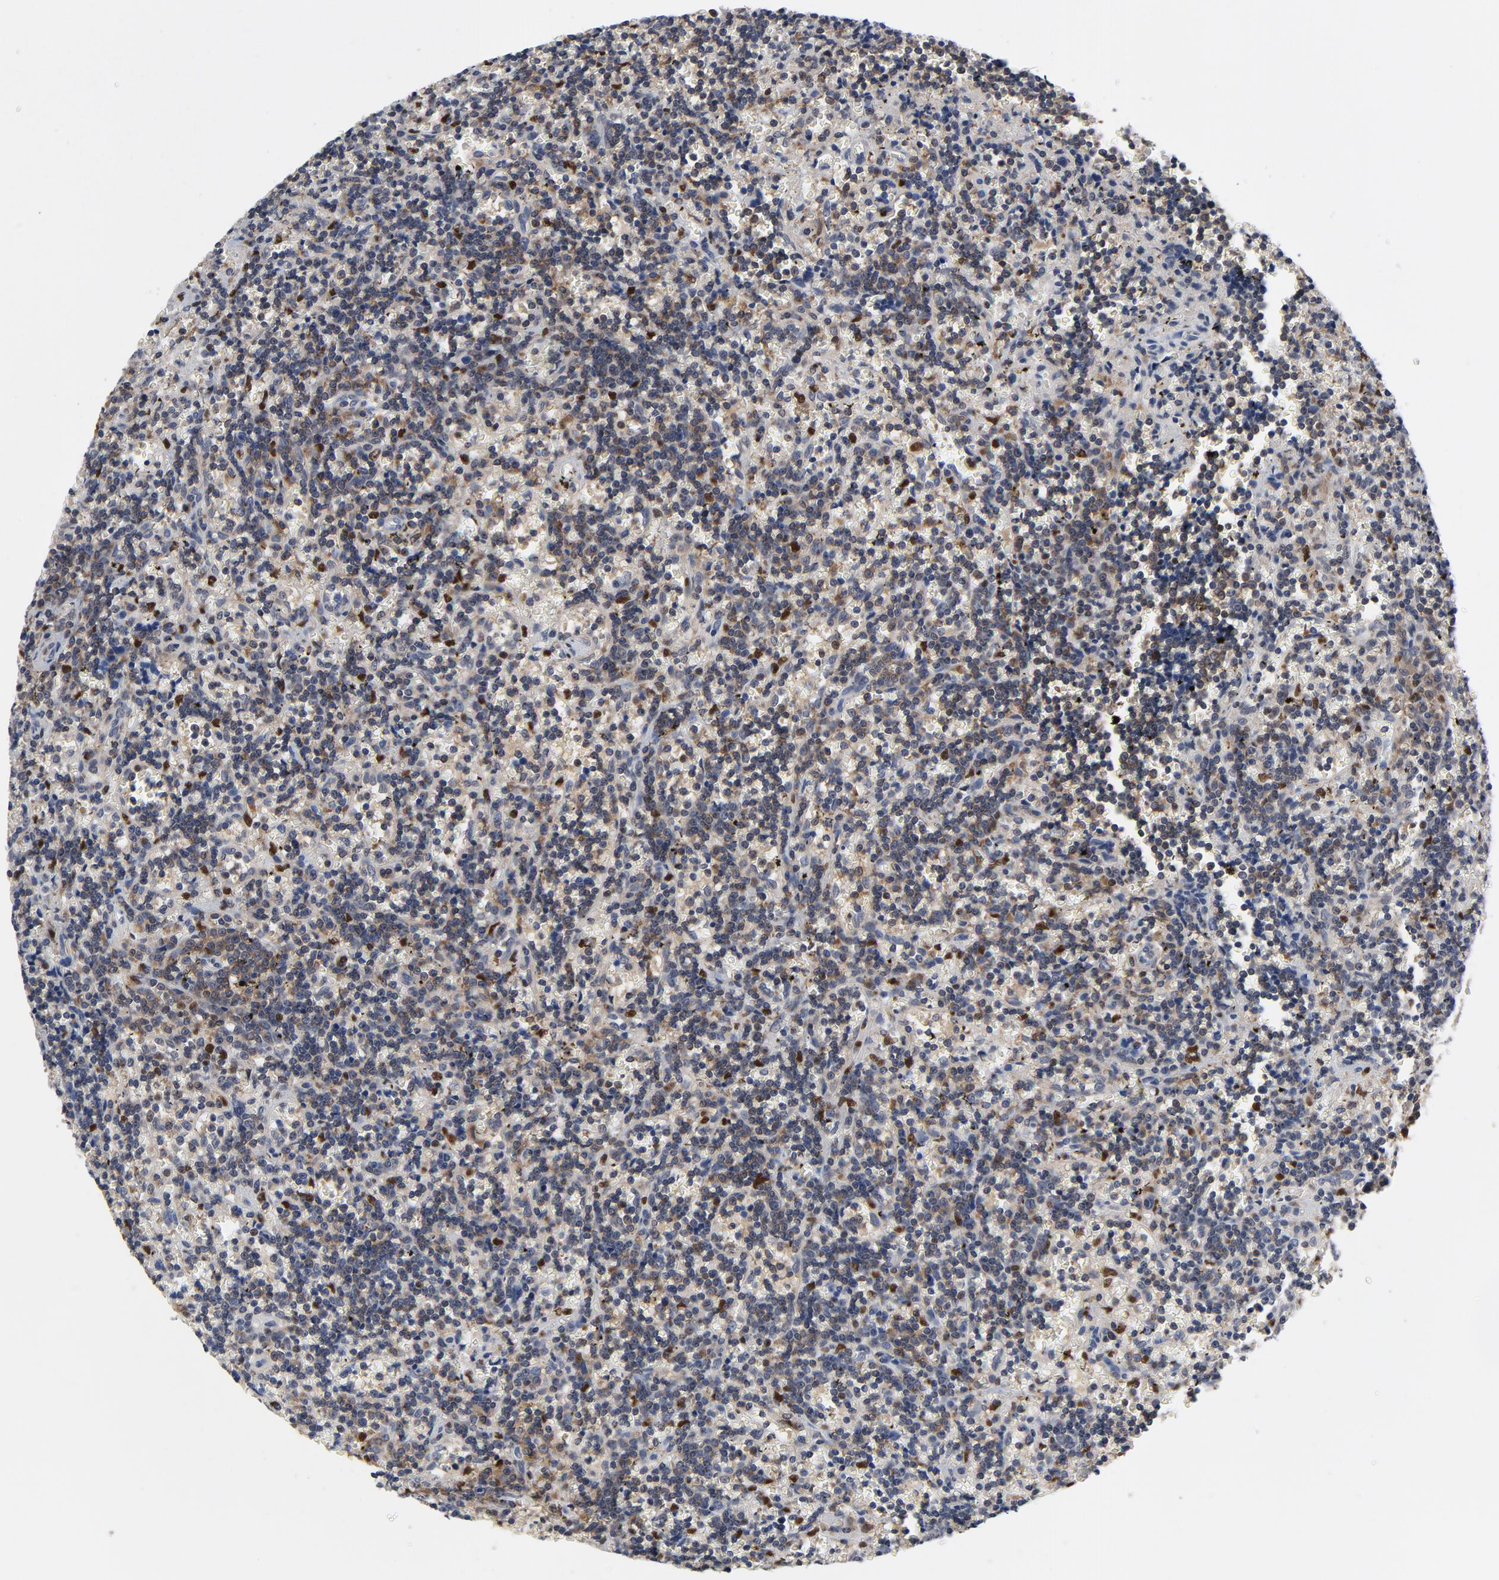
{"staining": {"intensity": "negative", "quantity": "none", "location": "none"}, "tissue": "lymphoma", "cell_type": "Tumor cells", "image_type": "cancer", "snomed": [{"axis": "morphology", "description": "Malignant lymphoma, non-Hodgkin's type, Low grade"}, {"axis": "topography", "description": "Spleen"}], "caption": "Tumor cells are negative for protein expression in human low-grade malignant lymphoma, non-Hodgkin's type. (DAB IHC, high magnification).", "gene": "NFKB1", "patient": {"sex": "male", "age": 60}}